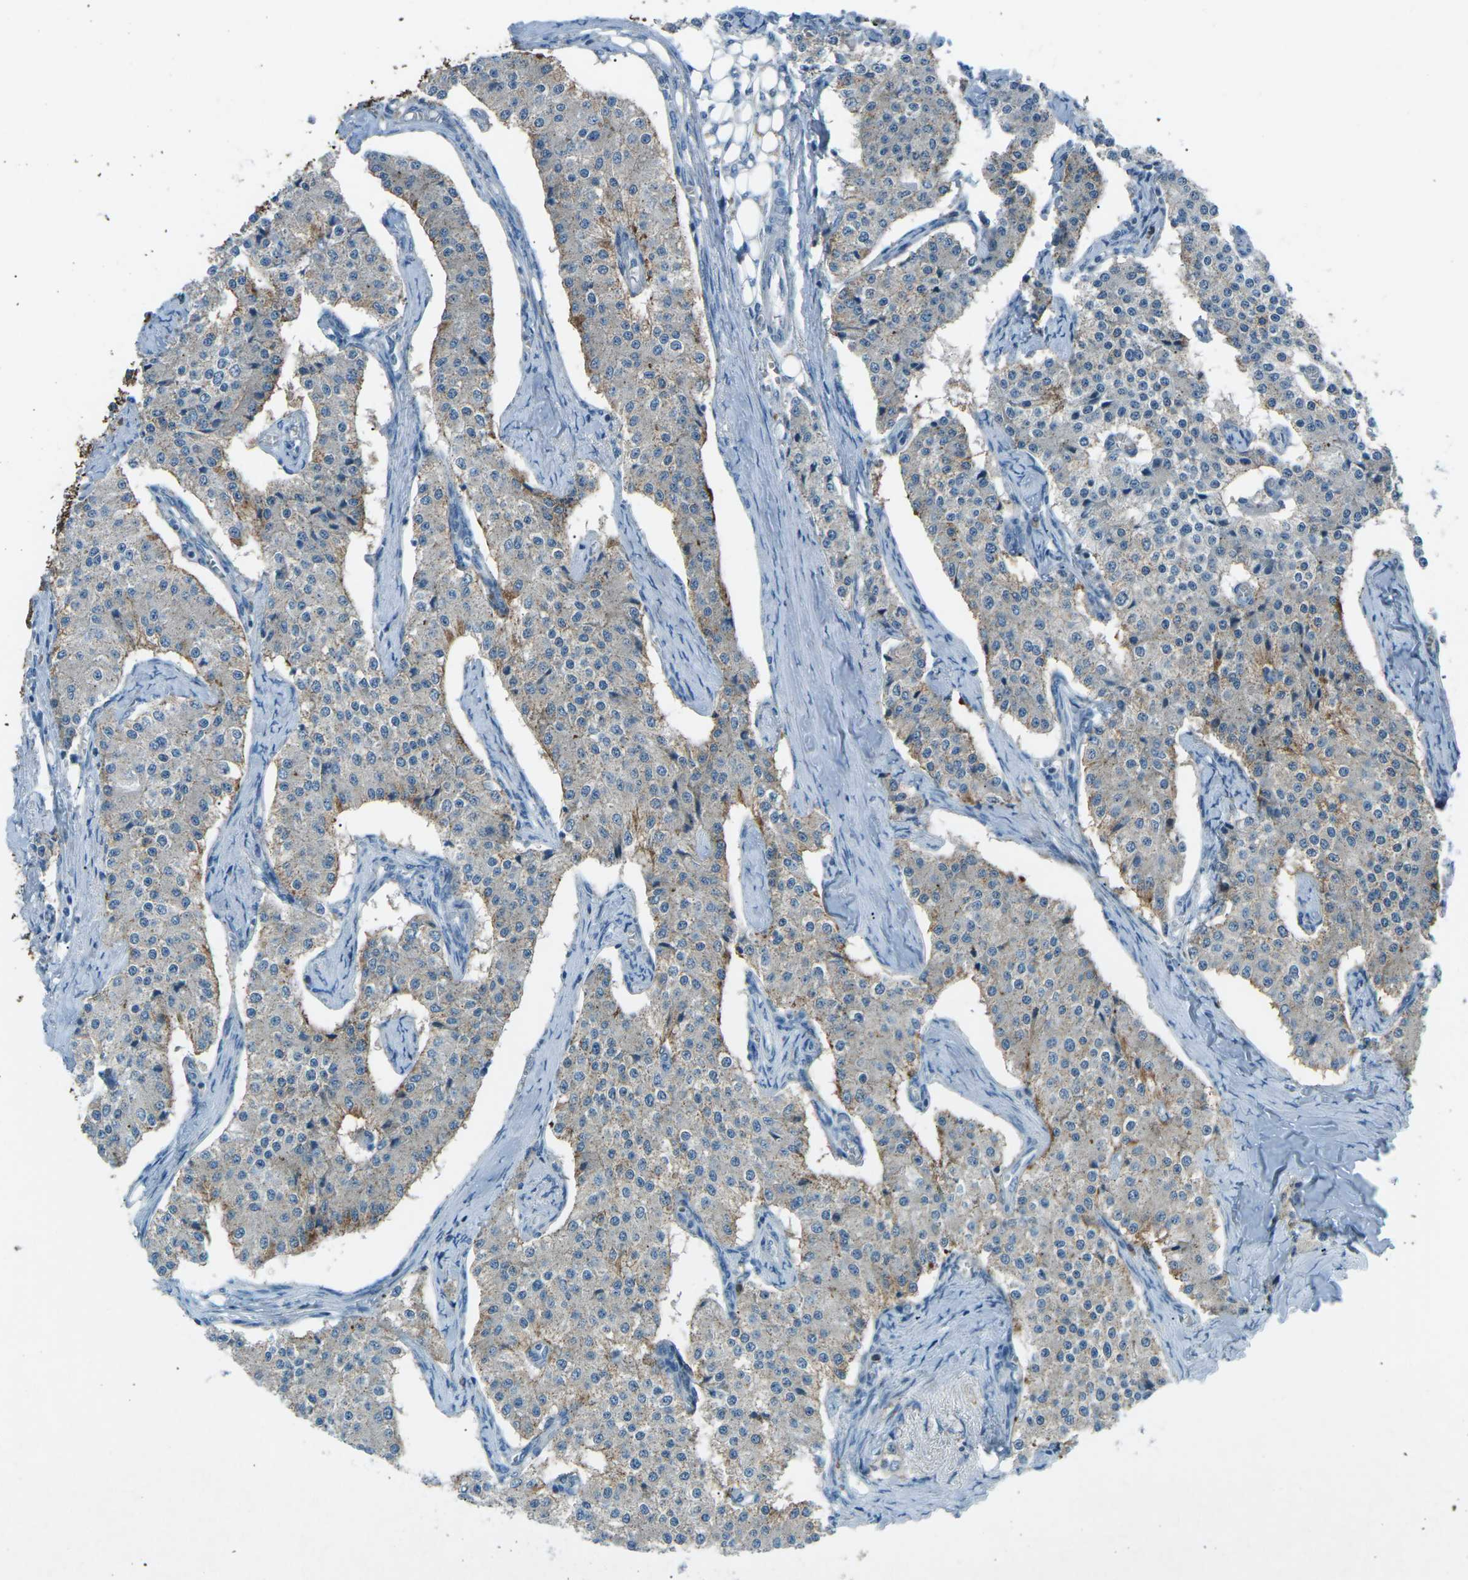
{"staining": {"intensity": "moderate", "quantity": "<25%", "location": "cytoplasmic/membranous"}, "tissue": "carcinoid", "cell_type": "Tumor cells", "image_type": "cancer", "snomed": [{"axis": "morphology", "description": "Carcinoid, malignant, NOS"}, {"axis": "topography", "description": "Colon"}], "caption": "The immunohistochemical stain highlights moderate cytoplasmic/membranous expression in tumor cells of malignant carcinoid tissue.", "gene": "PRKCA", "patient": {"sex": "female", "age": 52}}